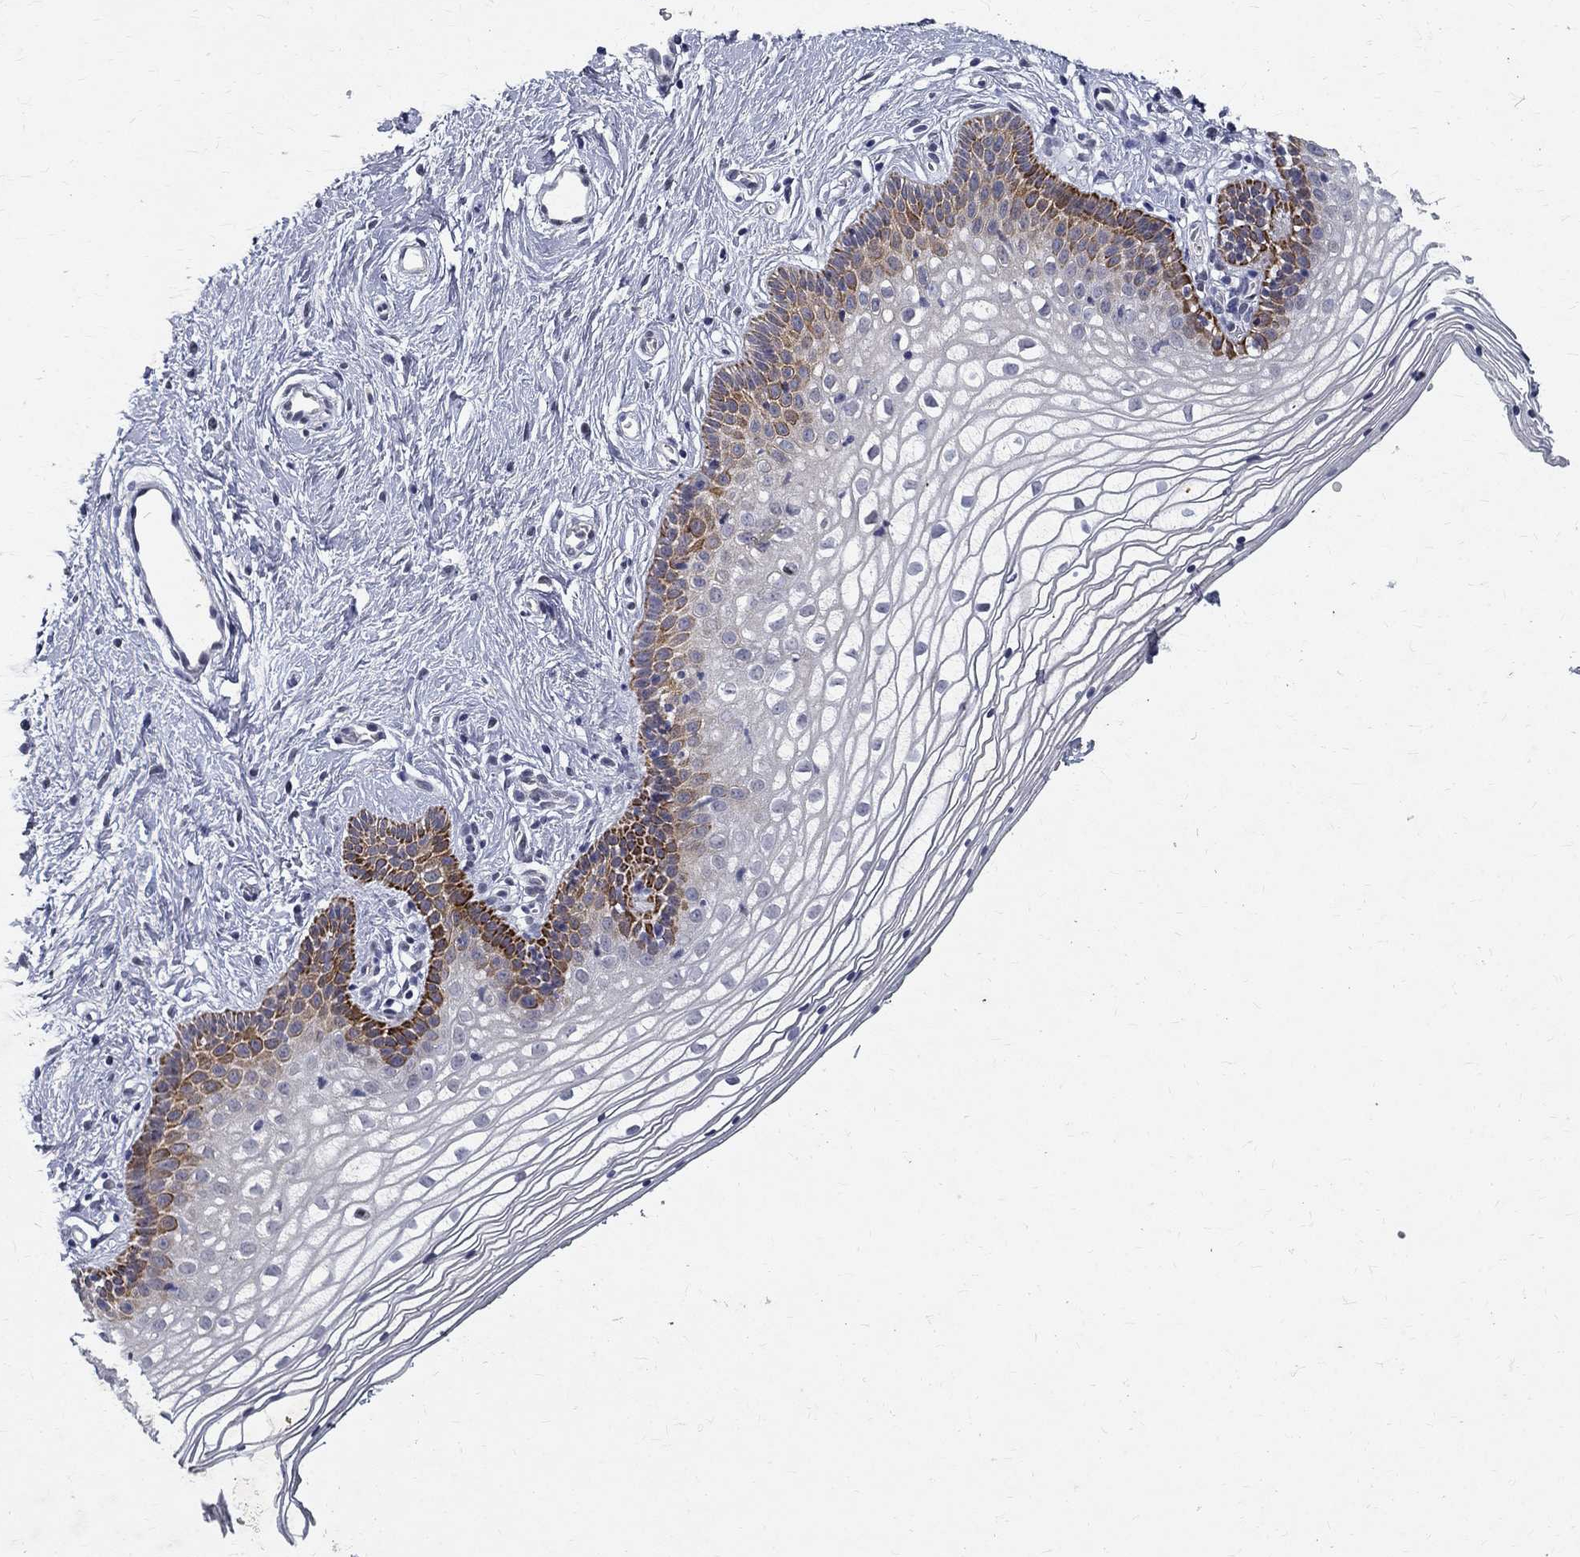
{"staining": {"intensity": "strong", "quantity": "<25%", "location": "cytoplasmic/membranous"}, "tissue": "vagina", "cell_type": "Squamous epithelial cells", "image_type": "normal", "snomed": [{"axis": "morphology", "description": "Normal tissue, NOS"}, {"axis": "topography", "description": "Vagina"}], "caption": "Human vagina stained with a brown dye demonstrates strong cytoplasmic/membranous positive positivity in approximately <25% of squamous epithelial cells.", "gene": "RBFOX1", "patient": {"sex": "female", "age": 36}}